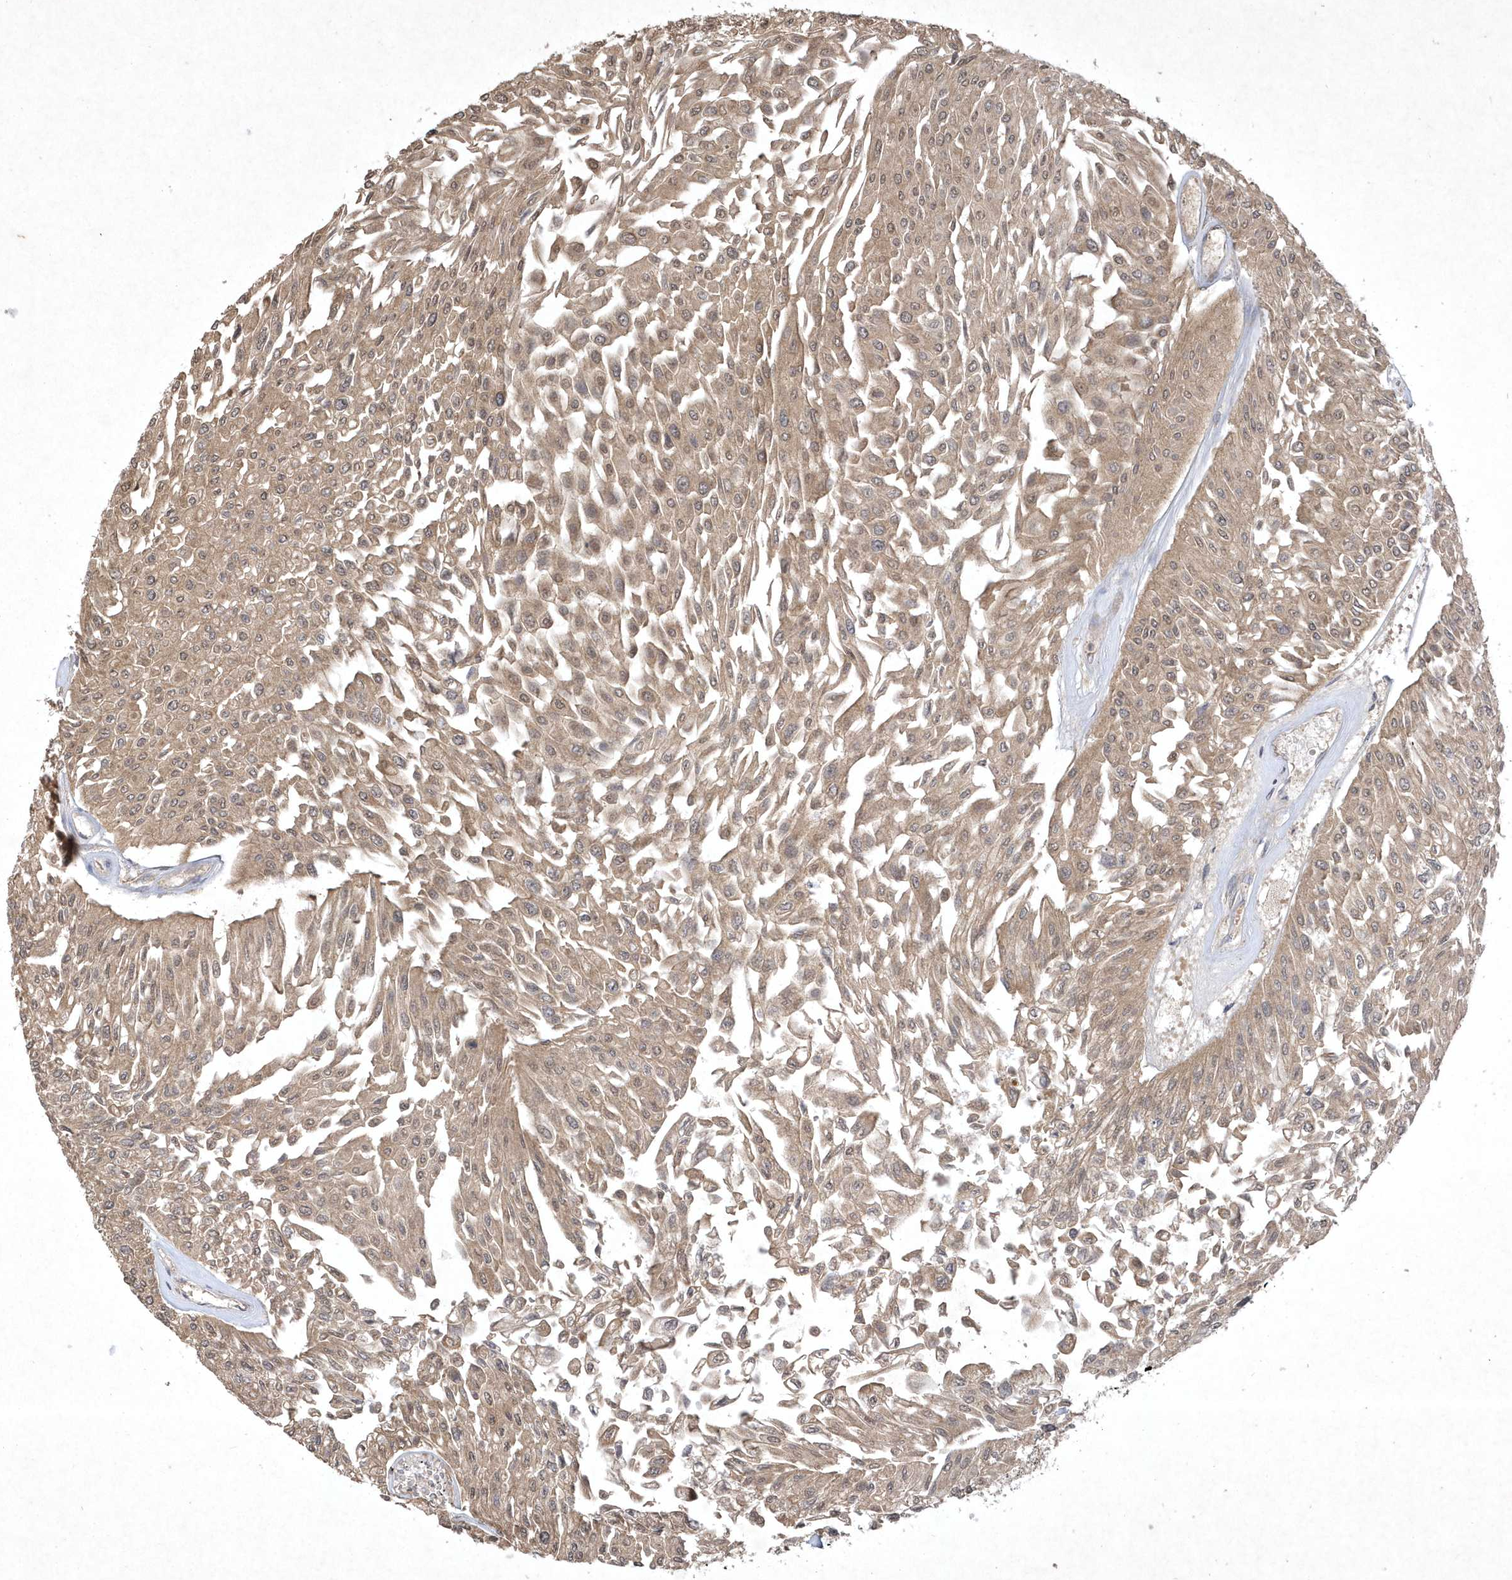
{"staining": {"intensity": "weak", "quantity": ">75%", "location": "cytoplasmic/membranous"}, "tissue": "urothelial cancer", "cell_type": "Tumor cells", "image_type": "cancer", "snomed": [{"axis": "morphology", "description": "Urothelial carcinoma, Low grade"}, {"axis": "topography", "description": "Urinary bladder"}], "caption": "Protein staining by immunohistochemistry reveals weak cytoplasmic/membranous staining in approximately >75% of tumor cells in urothelial cancer.", "gene": "AKR7A2", "patient": {"sex": "male", "age": 67}}